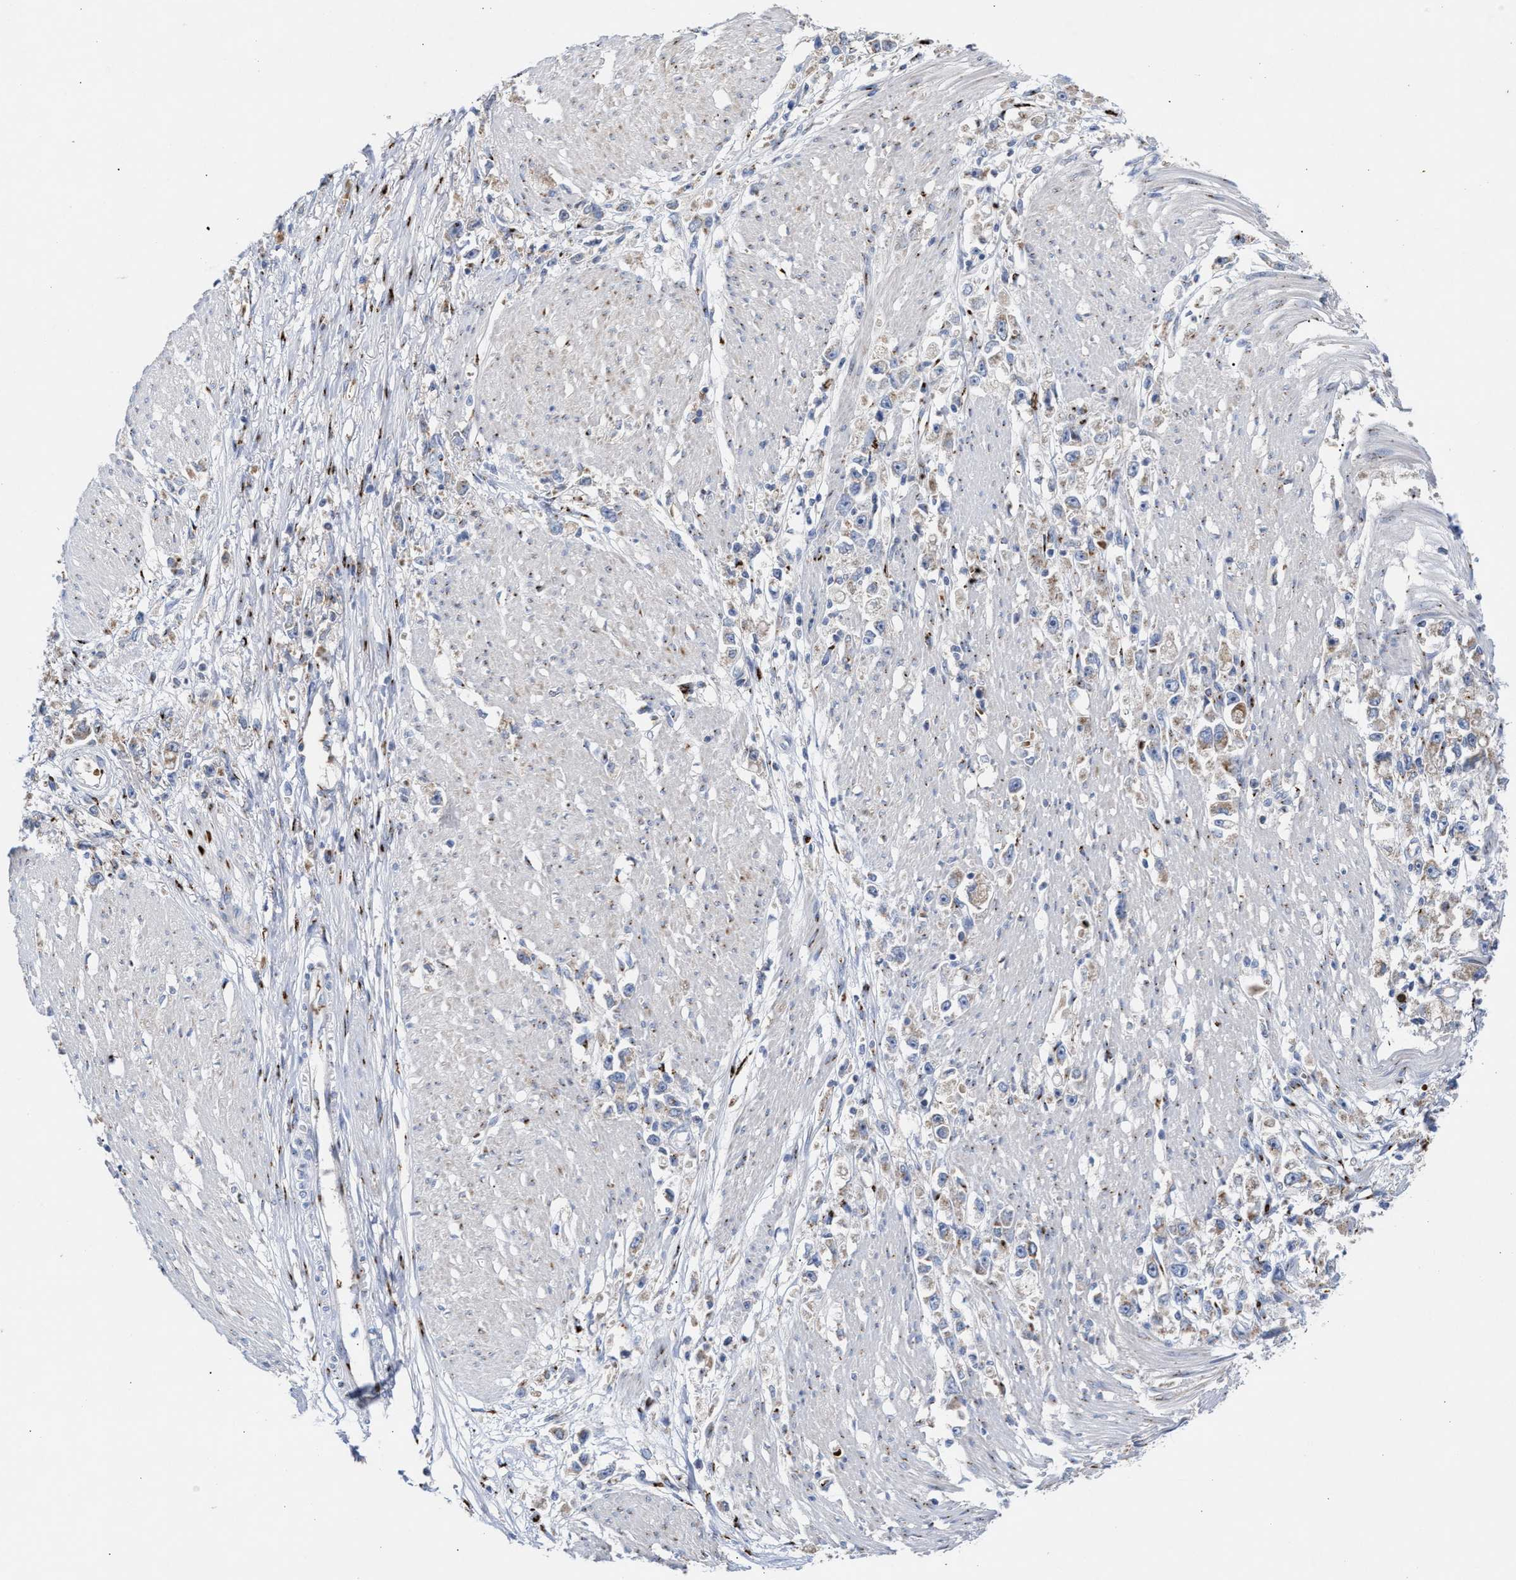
{"staining": {"intensity": "moderate", "quantity": "<25%", "location": "cytoplasmic/membranous"}, "tissue": "stomach cancer", "cell_type": "Tumor cells", "image_type": "cancer", "snomed": [{"axis": "morphology", "description": "Adenocarcinoma, NOS"}, {"axis": "topography", "description": "Stomach"}], "caption": "High-magnification brightfield microscopy of adenocarcinoma (stomach) stained with DAB (3,3'-diaminobenzidine) (brown) and counterstained with hematoxylin (blue). tumor cells exhibit moderate cytoplasmic/membranous expression is present in approximately<25% of cells. The staining is performed using DAB brown chromogen to label protein expression. The nuclei are counter-stained blue using hematoxylin.", "gene": "CCL2", "patient": {"sex": "female", "age": 59}}